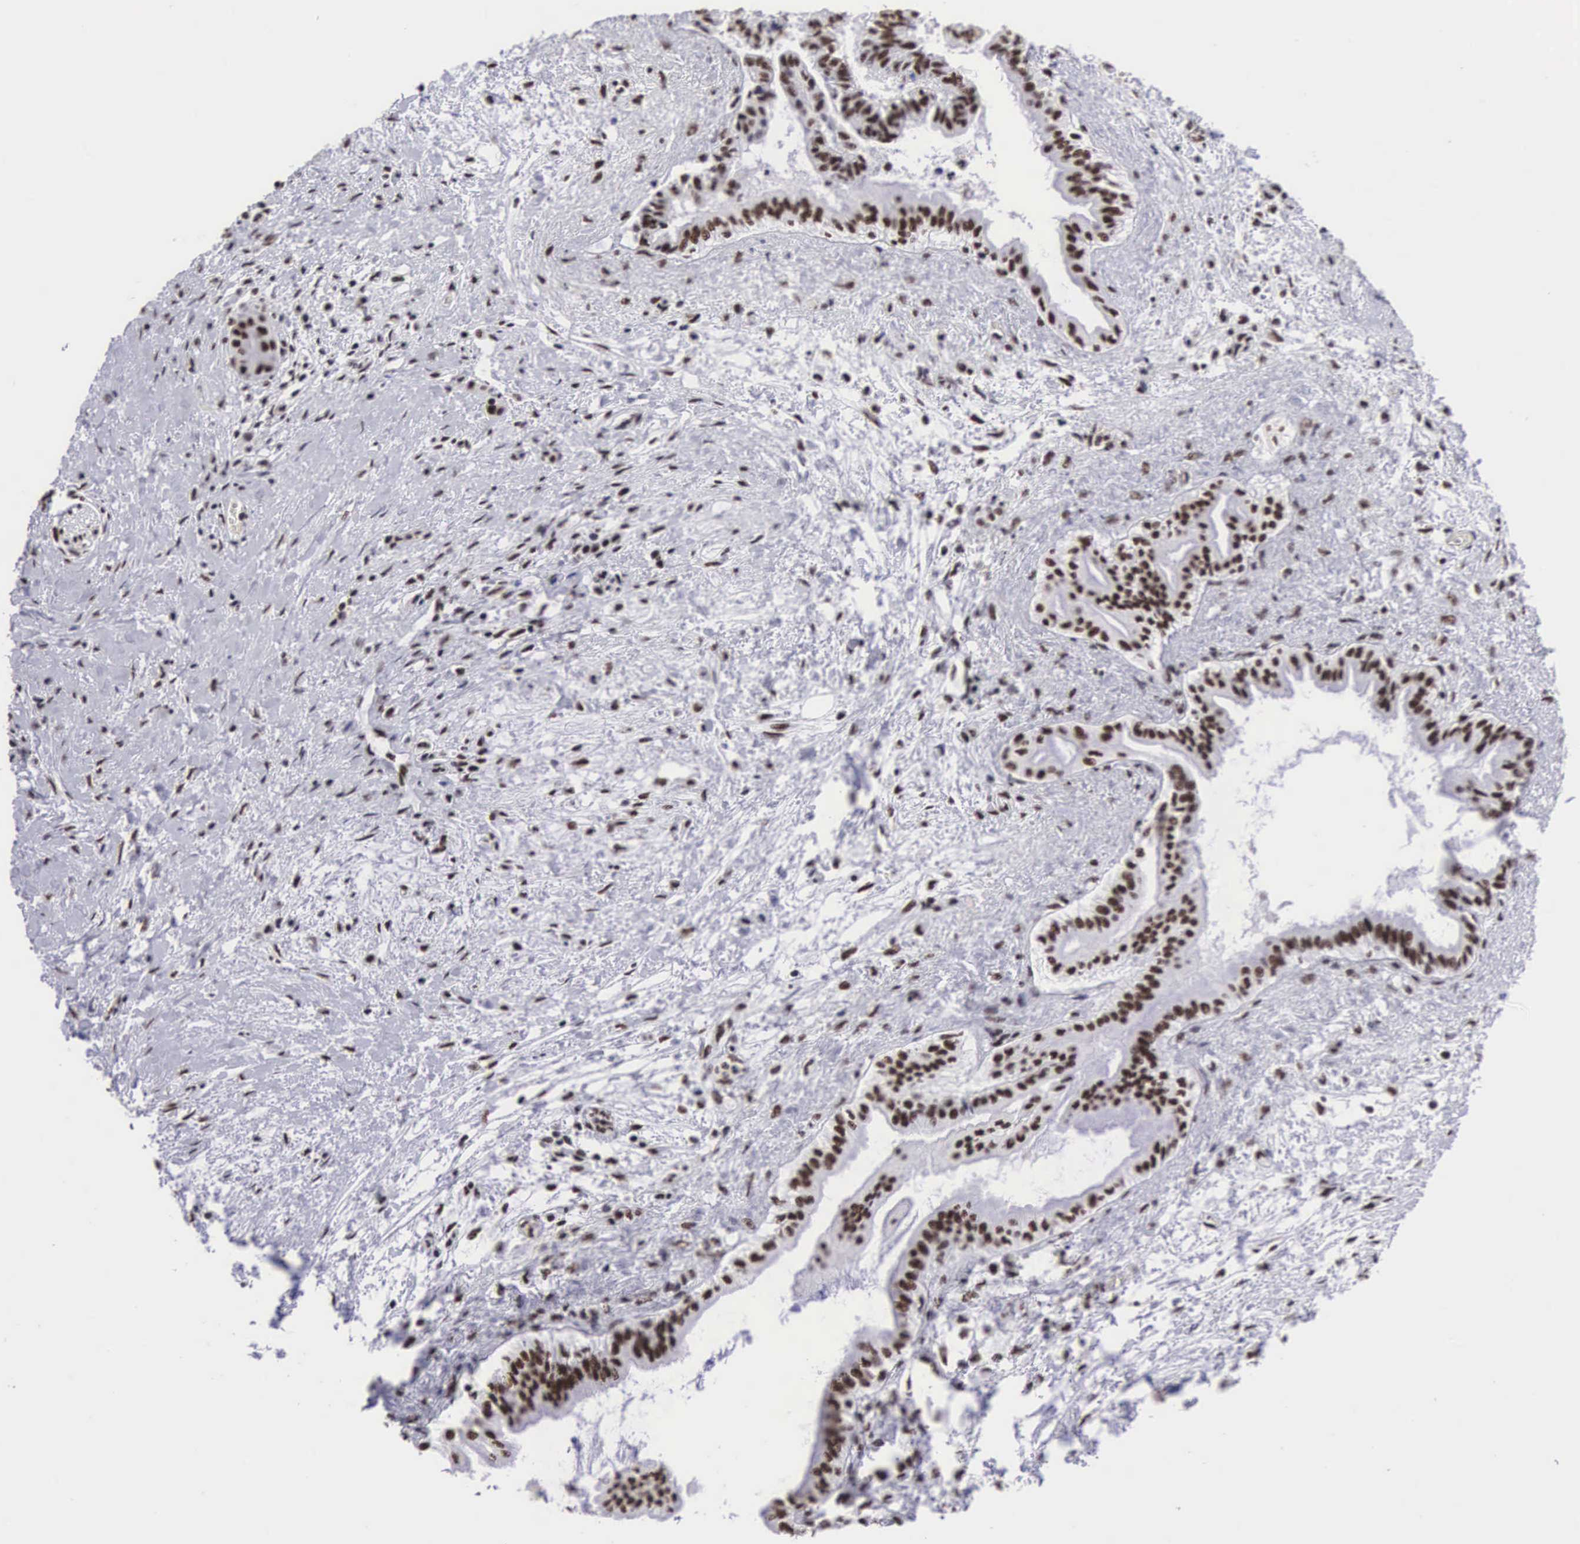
{"staining": {"intensity": "moderate", "quantity": ">75%", "location": "nuclear"}, "tissue": "pancreatic cancer", "cell_type": "Tumor cells", "image_type": "cancer", "snomed": [{"axis": "morphology", "description": "Adenocarcinoma, NOS"}, {"axis": "topography", "description": "Pancreas"}], "caption": "This is an image of immunohistochemistry staining of pancreatic cancer, which shows moderate staining in the nuclear of tumor cells.", "gene": "SF3A1", "patient": {"sex": "female", "age": 64}}